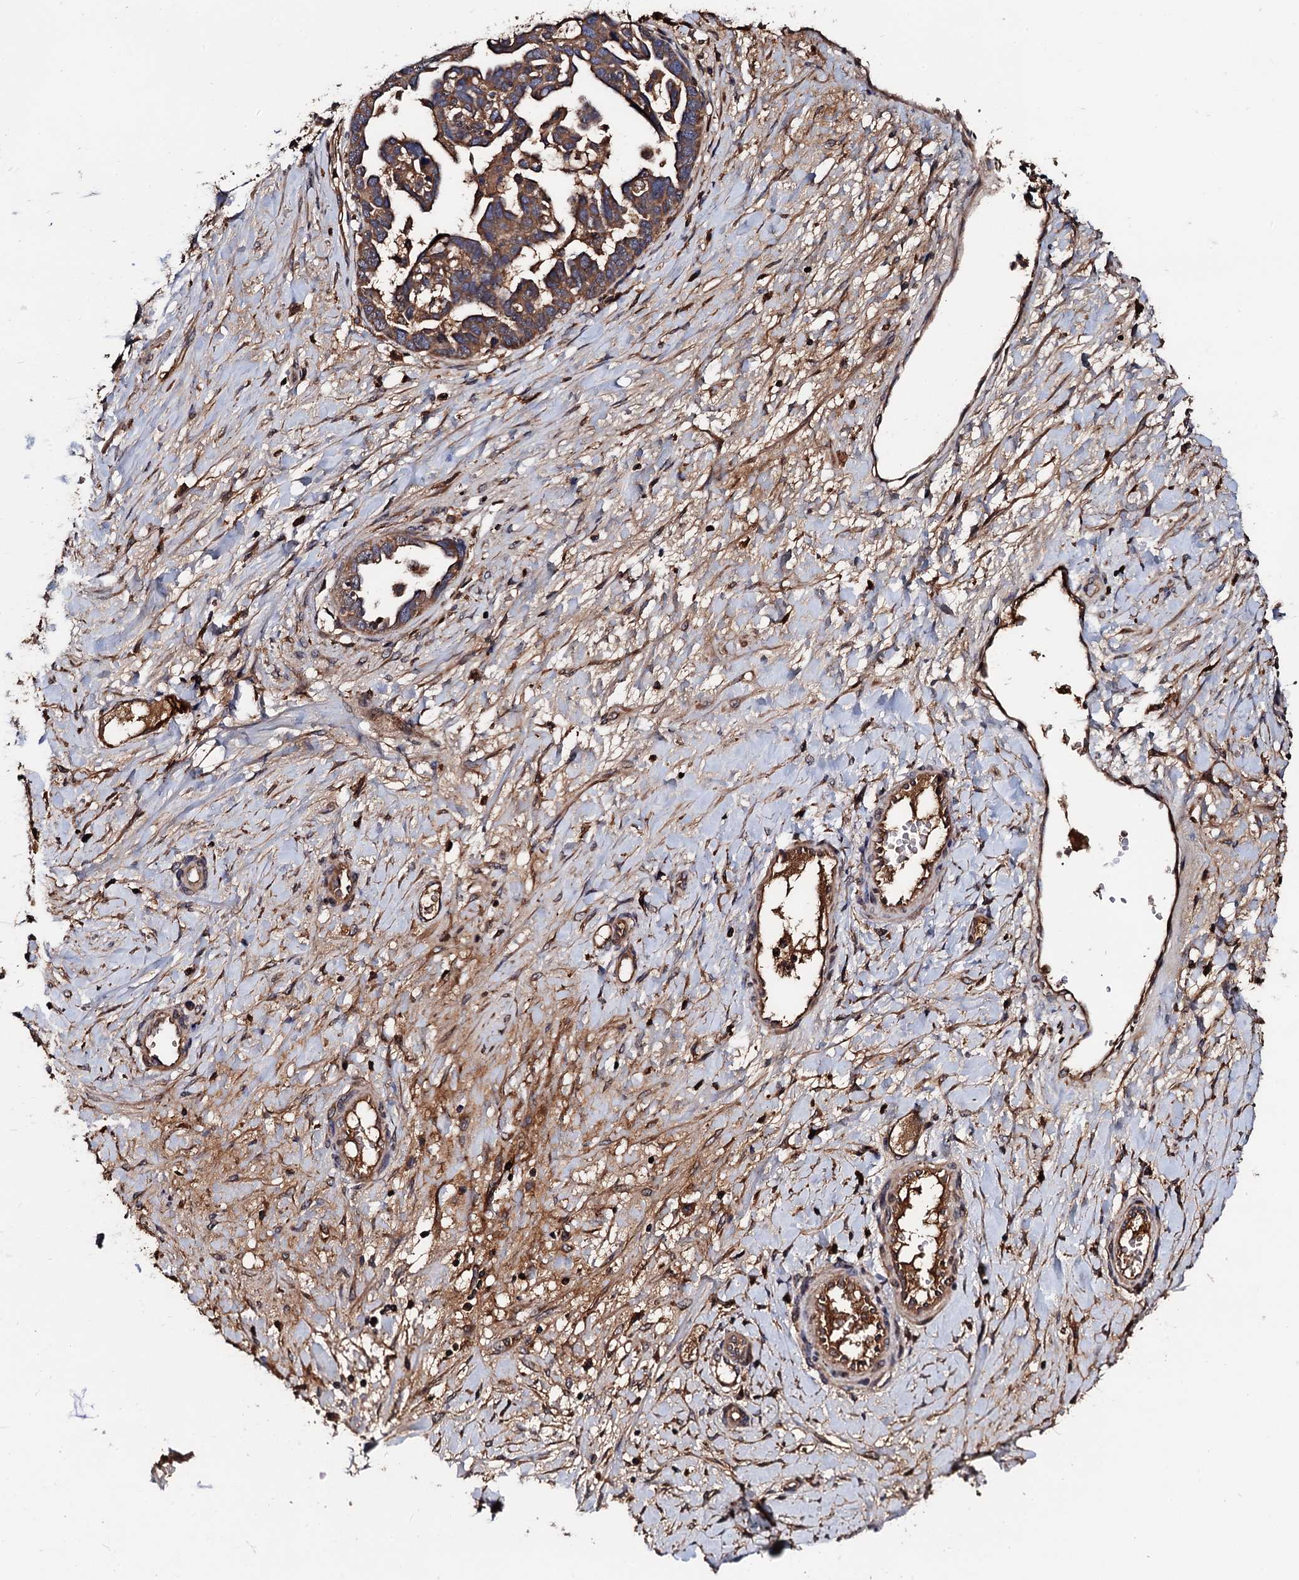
{"staining": {"intensity": "moderate", "quantity": ">75%", "location": "cytoplasmic/membranous"}, "tissue": "ovarian cancer", "cell_type": "Tumor cells", "image_type": "cancer", "snomed": [{"axis": "morphology", "description": "Cystadenocarcinoma, serous, NOS"}, {"axis": "topography", "description": "Ovary"}], "caption": "A histopathology image of human serous cystadenocarcinoma (ovarian) stained for a protein demonstrates moderate cytoplasmic/membranous brown staining in tumor cells.", "gene": "RGS11", "patient": {"sex": "female", "age": 54}}